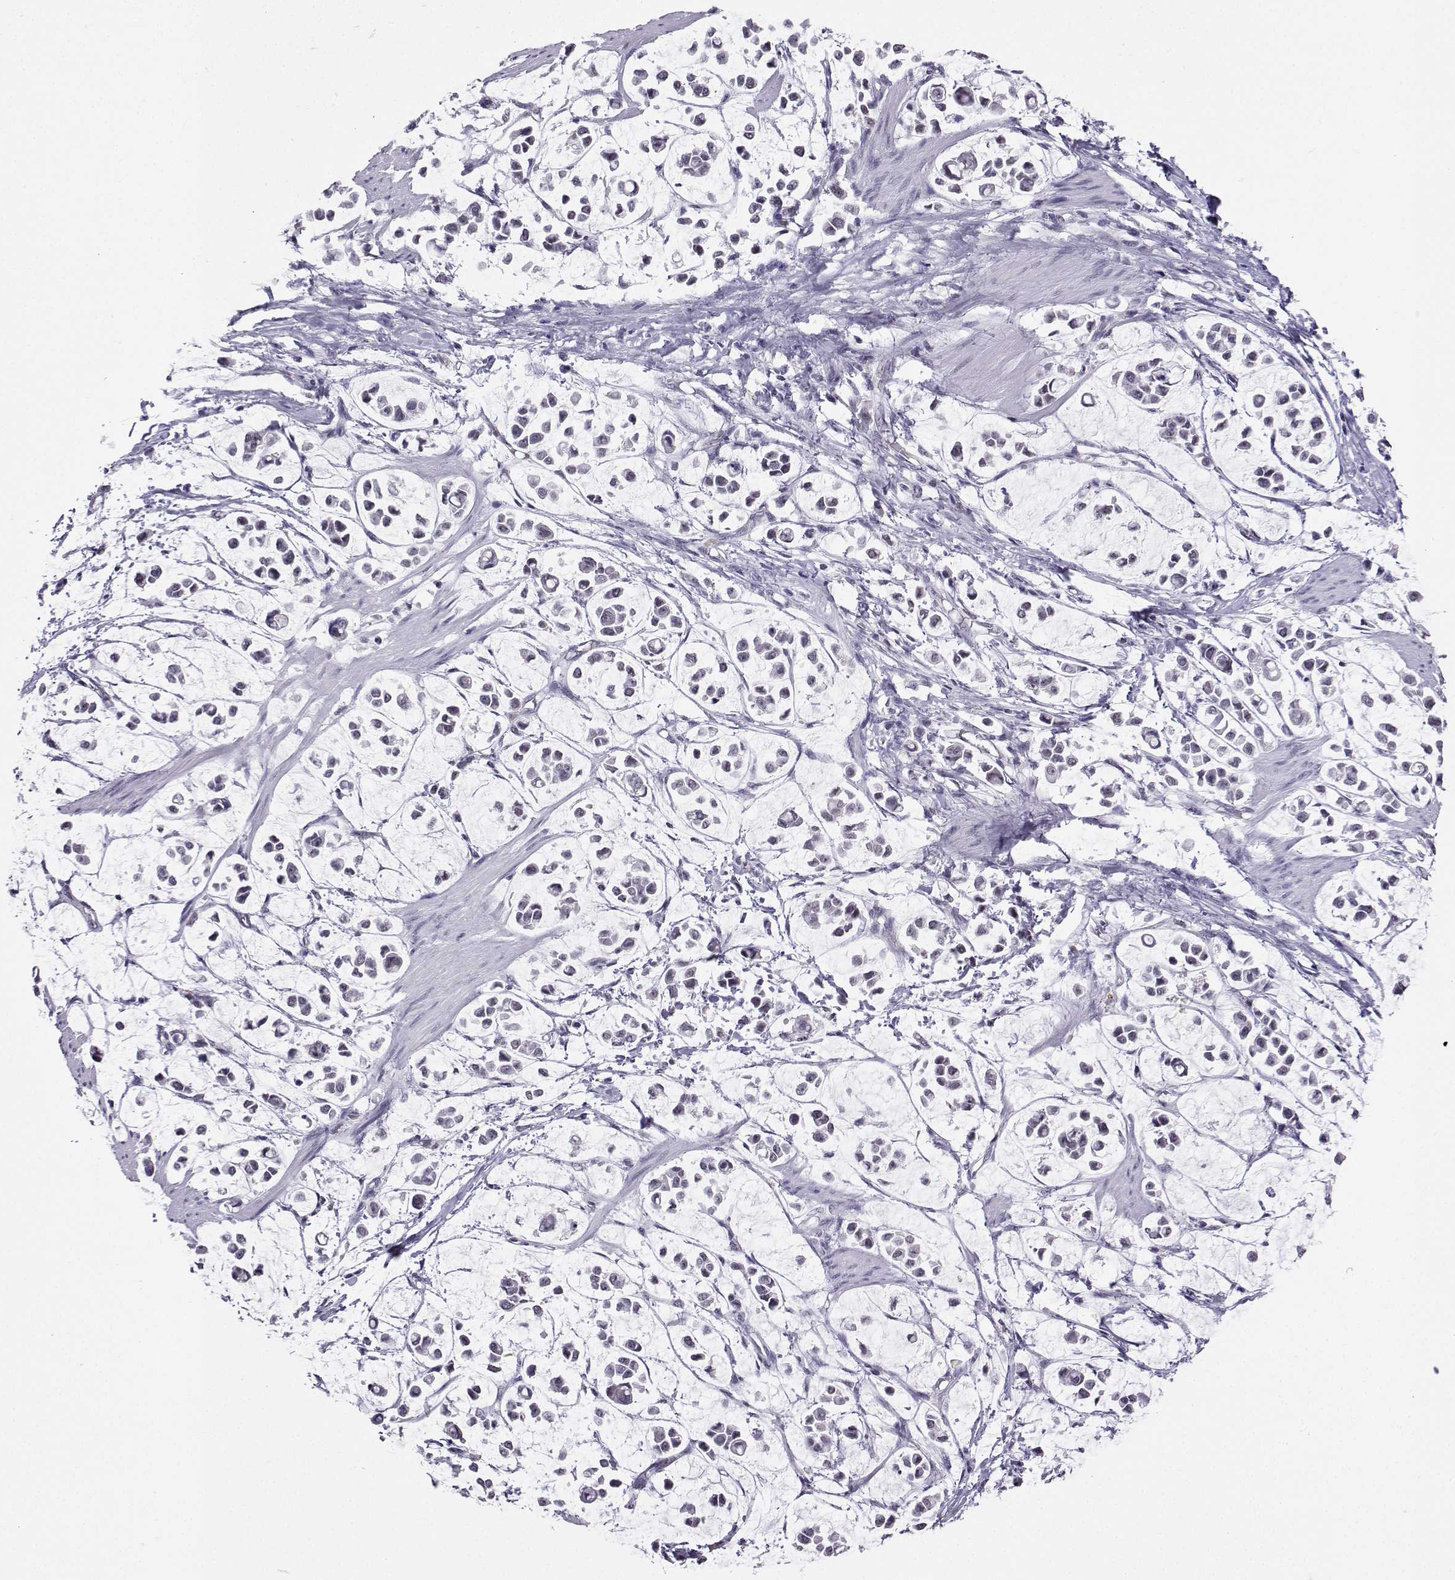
{"staining": {"intensity": "negative", "quantity": "none", "location": "none"}, "tissue": "stomach cancer", "cell_type": "Tumor cells", "image_type": "cancer", "snomed": [{"axis": "morphology", "description": "Adenocarcinoma, NOS"}, {"axis": "topography", "description": "Stomach"}], "caption": "The micrograph shows no significant staining in tumor cells of stomach adenocarcinoma.", "gene": "LRFN2", "patient": {"sex": "male", "age": 82}}